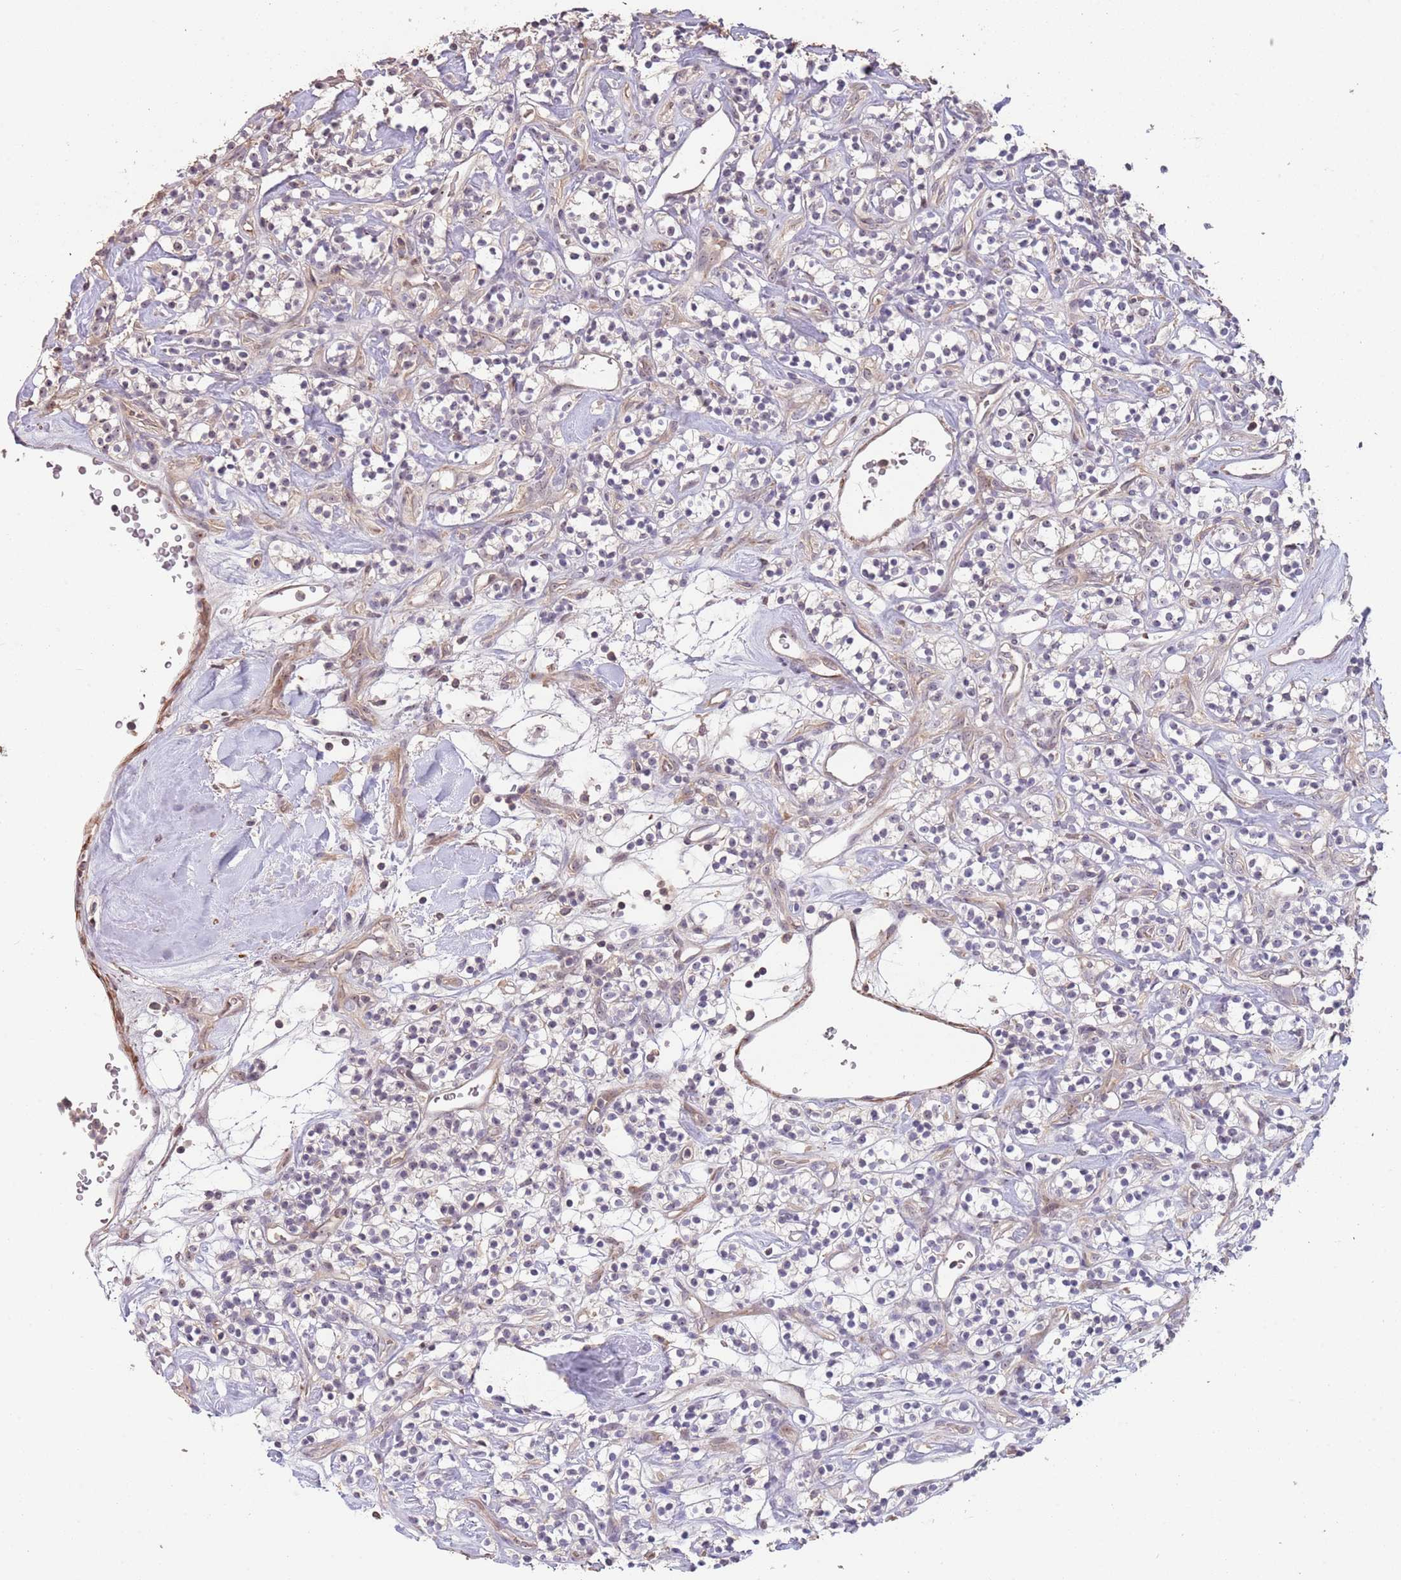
{"staining": {"intensity": "negative", "quantity": "none", "location": "none"}, "tissue": "renal cancer", "cell_type": "Tumor cells", "image_type": "cancer", "snomed": [{"axis": "morphology", "description": "Adenocarcinoma, NOS"}, {"axis": "topography", "description": "Kidney"}], "caption": "Renal adenocarcinoma stained for a protein using immunohistochemistry demonstrates no positivity tumor cells.", "gene": "ADTRP", "patient": {"sex": "male", "age": 77}}